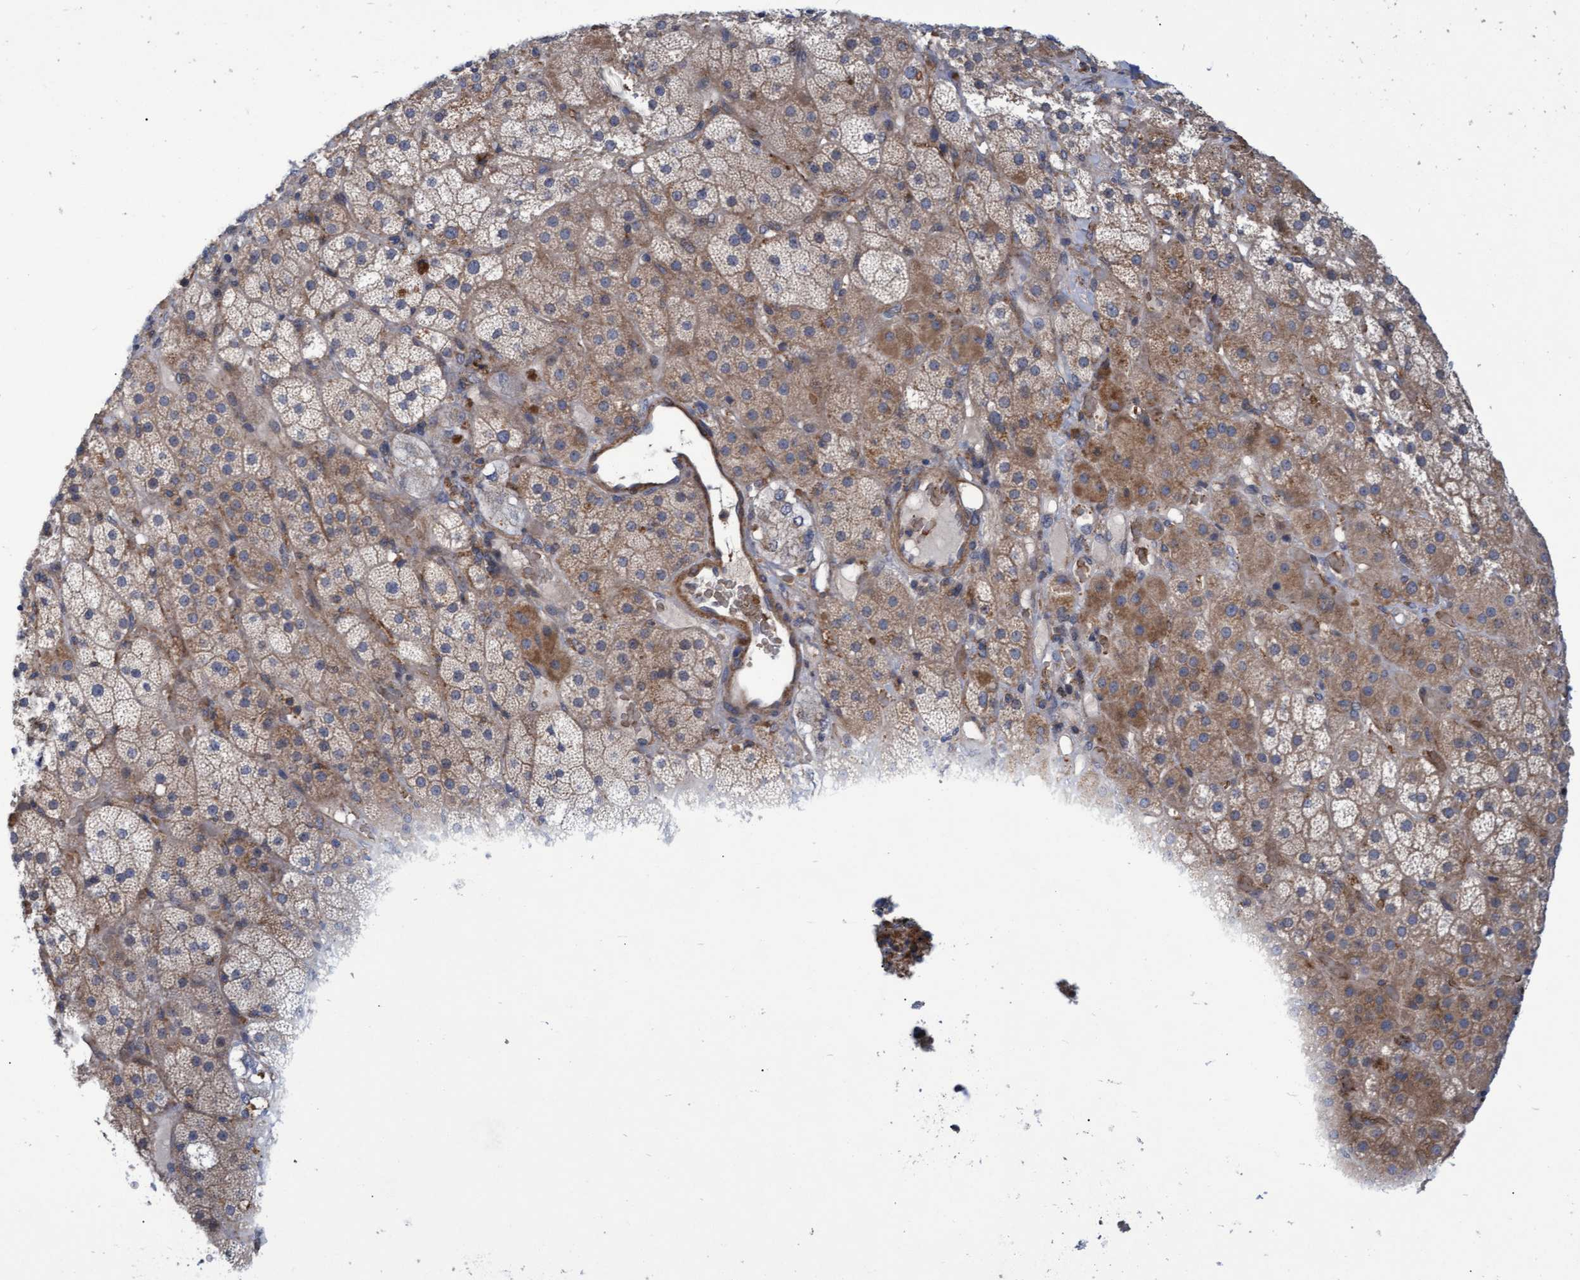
{"staining": {"intensity": "weak", "quantity": ">75%", "location": "cytoplasmic/membranous"}, "tissue": "adrenal gland", "cell_type": "Glandular cells", "image_type": "normal", "snomed": [{"axis": "morphology", "description": "Normal tissue, NOS"}, {"axis": "topography", "description": "Adrenal gland"}], "caption": "The immunohistochemical stain shows weak cytoplasmic/membranous positivity in glandular cells of benign adrenal gland.", "gene": "NAA15", "patient": {"sex": "male", "age": 57}}